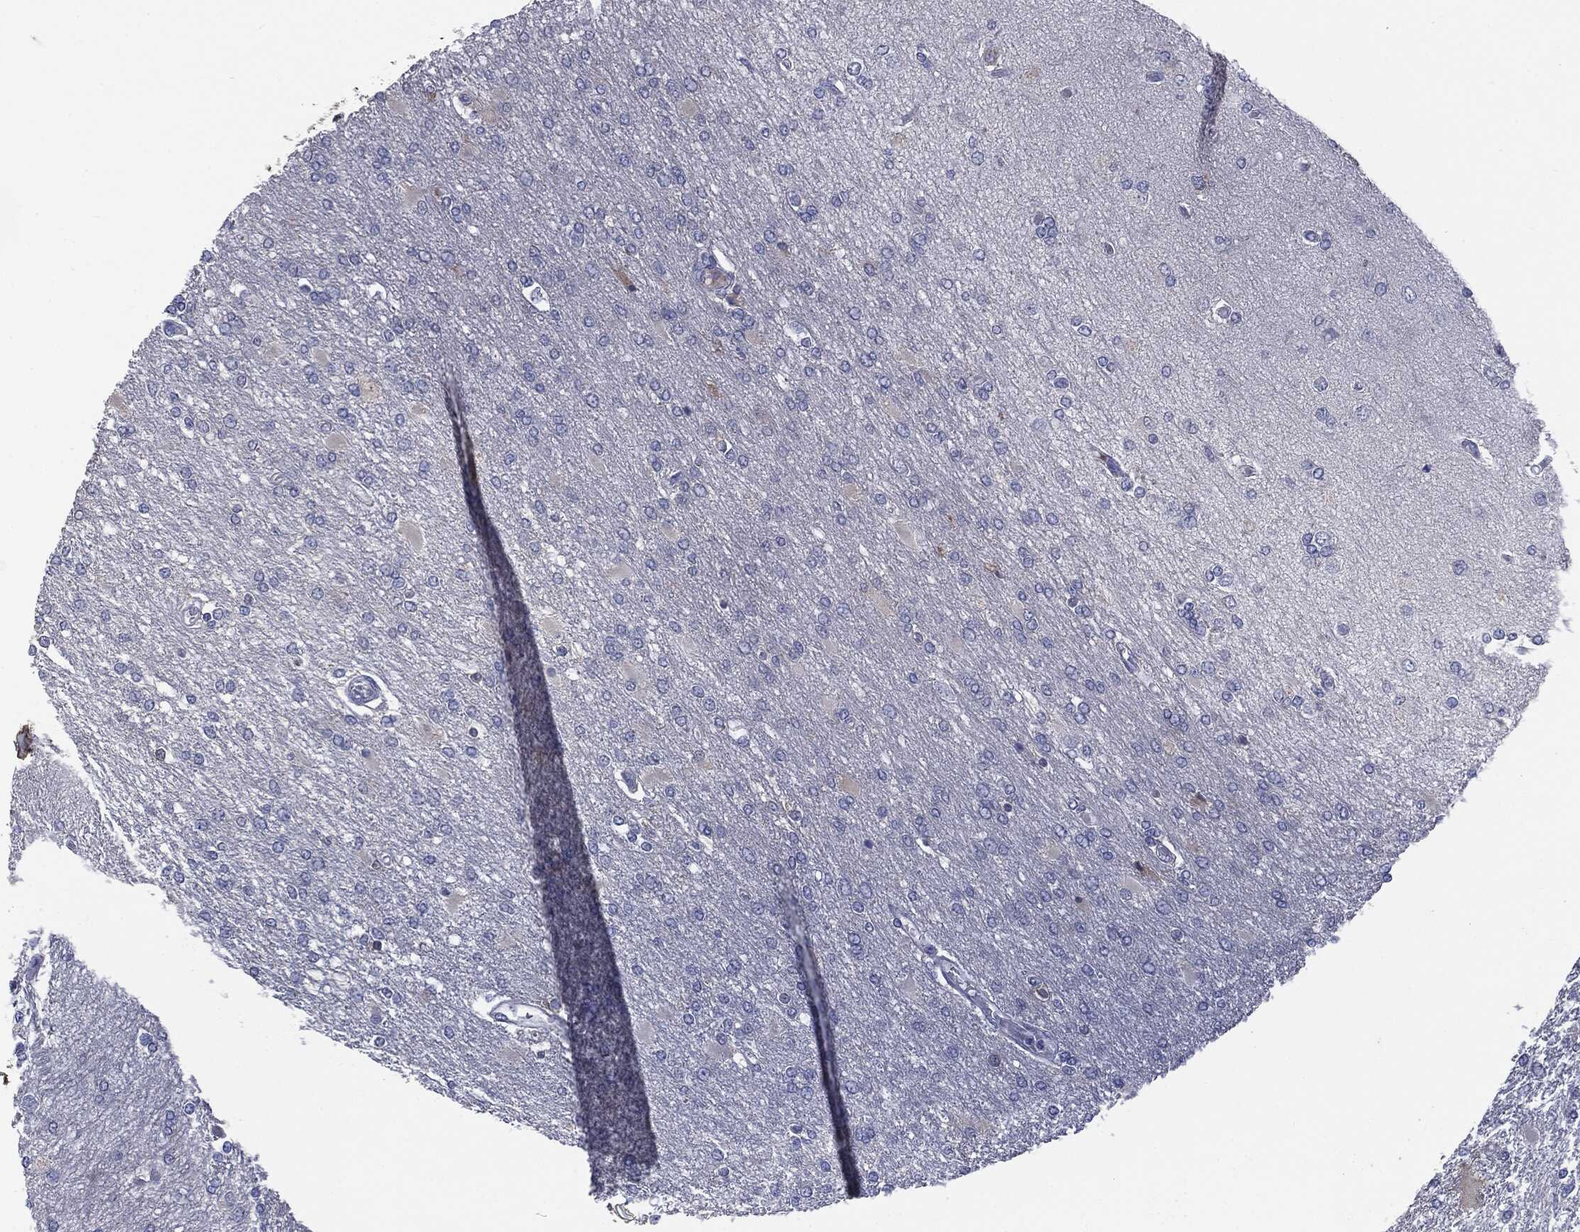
{"staining": {"intensity": "negative", "quantity": "none", "location": "none"}, "tissue": "glioma", "cell_type": "Tumor cells", "image_type": "cancer", "snomed": [{"axis": "morphology", "description": "Glioma, malignant, High grade"}, {"axis": "topography", "description": "Cerebral cortex"}], "caption": "The histopathology image displays no staining of tumor cells in glioma.", "gene": "KRT5", "patient": {"sex": "male", "age": 79}}